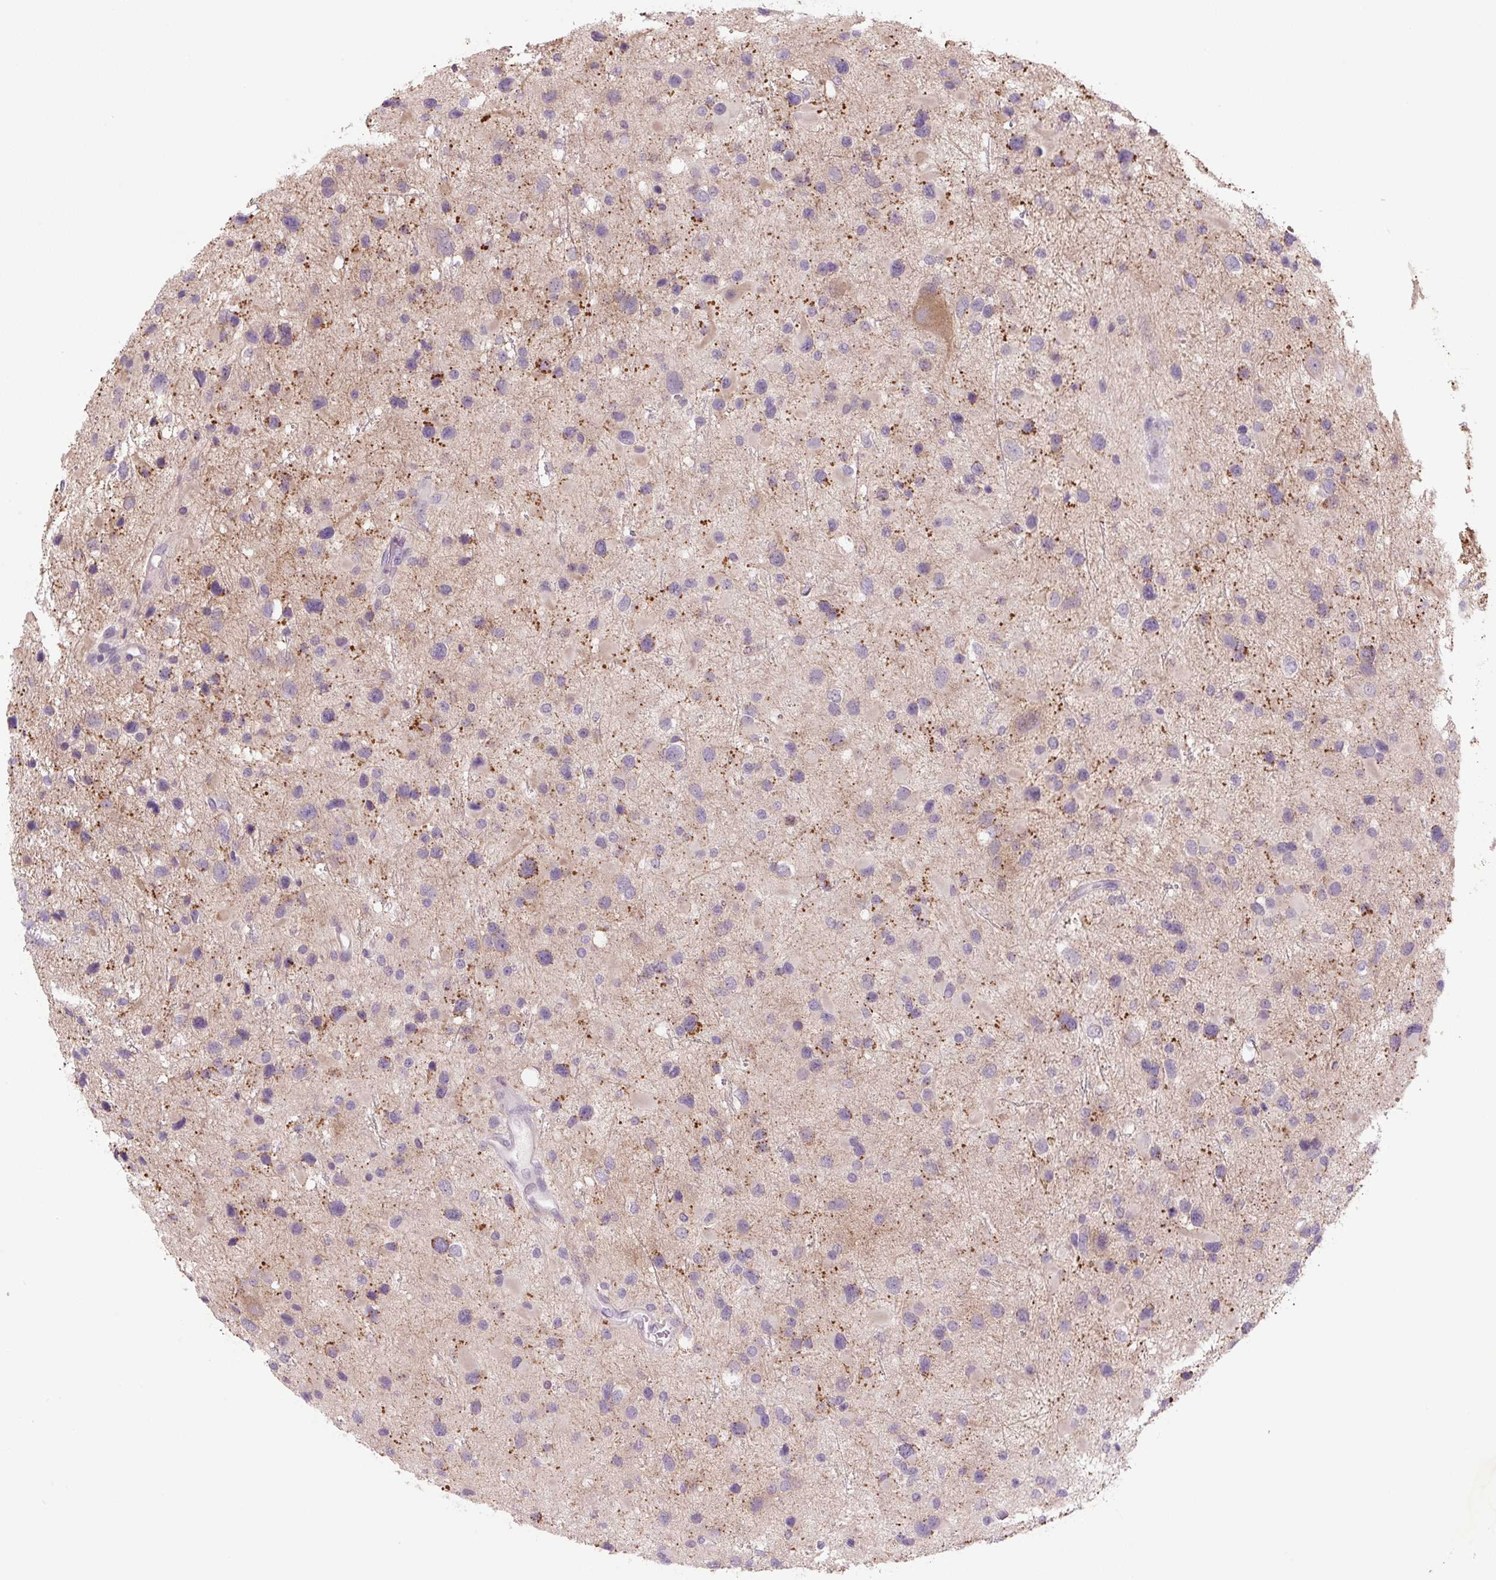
{"staining": {"intensity": "negative", "quantity": "none", "location": "none"}, "tissue": "glioma", "cell_type": "Tumor cells", "image_type": "cancer", "snomed": [{"axis": "morphology", "description": "Glioma, malignant, Low grade"}, {"axis": "topography", "description": "Brain"}], "caption": "The micrograph shows no staining of tumor cells in malignant low-grade glioma.", "gene": "TMEM100", "patient": {"sex": "female", "age": 32}}